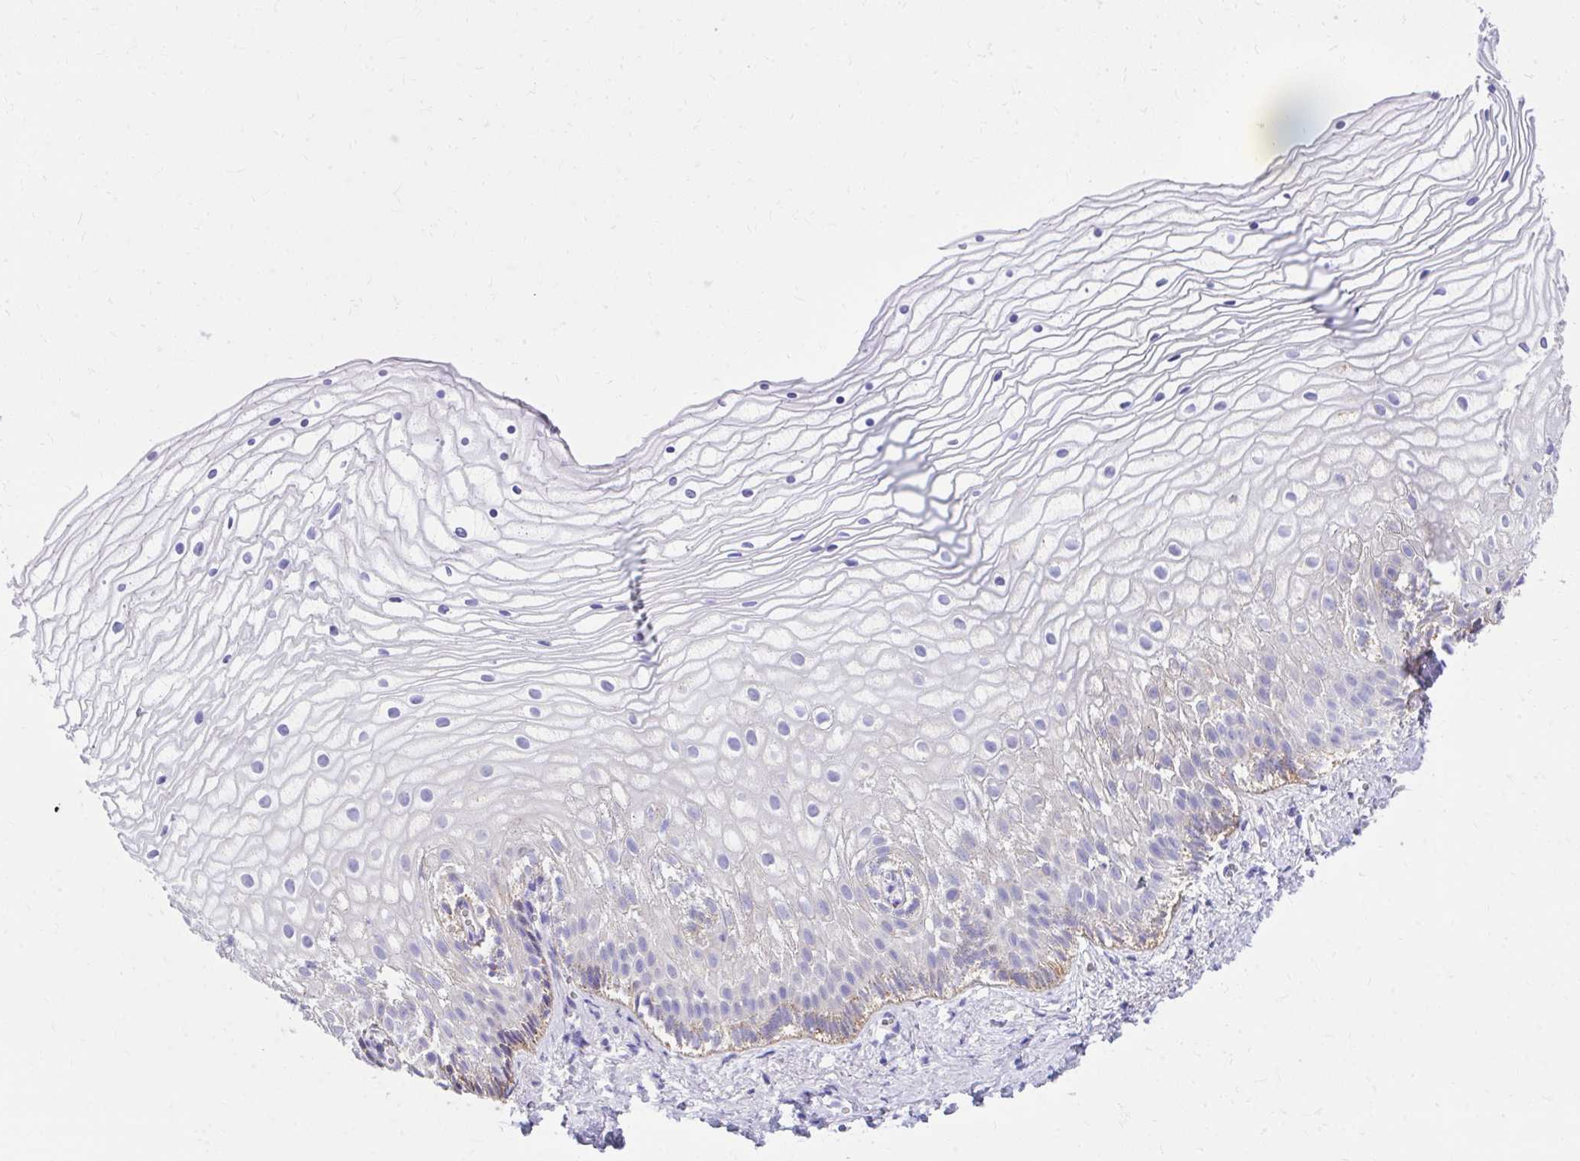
{"staining": {"intensity": "moderate", "quantity": "25%-75%", "location": "cytoplasmic/membranous"}, "tissue": "vagina", "cell_type": "Squamous epithelial cells", "image_type": "normal", "snomed": [{"axis": "morphology", "description": "Normal tissue, NOS"}, {"axis": "topography", "description": "Vagina"}], "caption": "This is a micrograph of immunohistochemistry (IHC) staining of benign vagina, which shows moderate positivity in the cytoplasmic/membranous of squamous epithelial cells.", "gene": "IL37", "patient": {"sex": "female", "age": 56}}